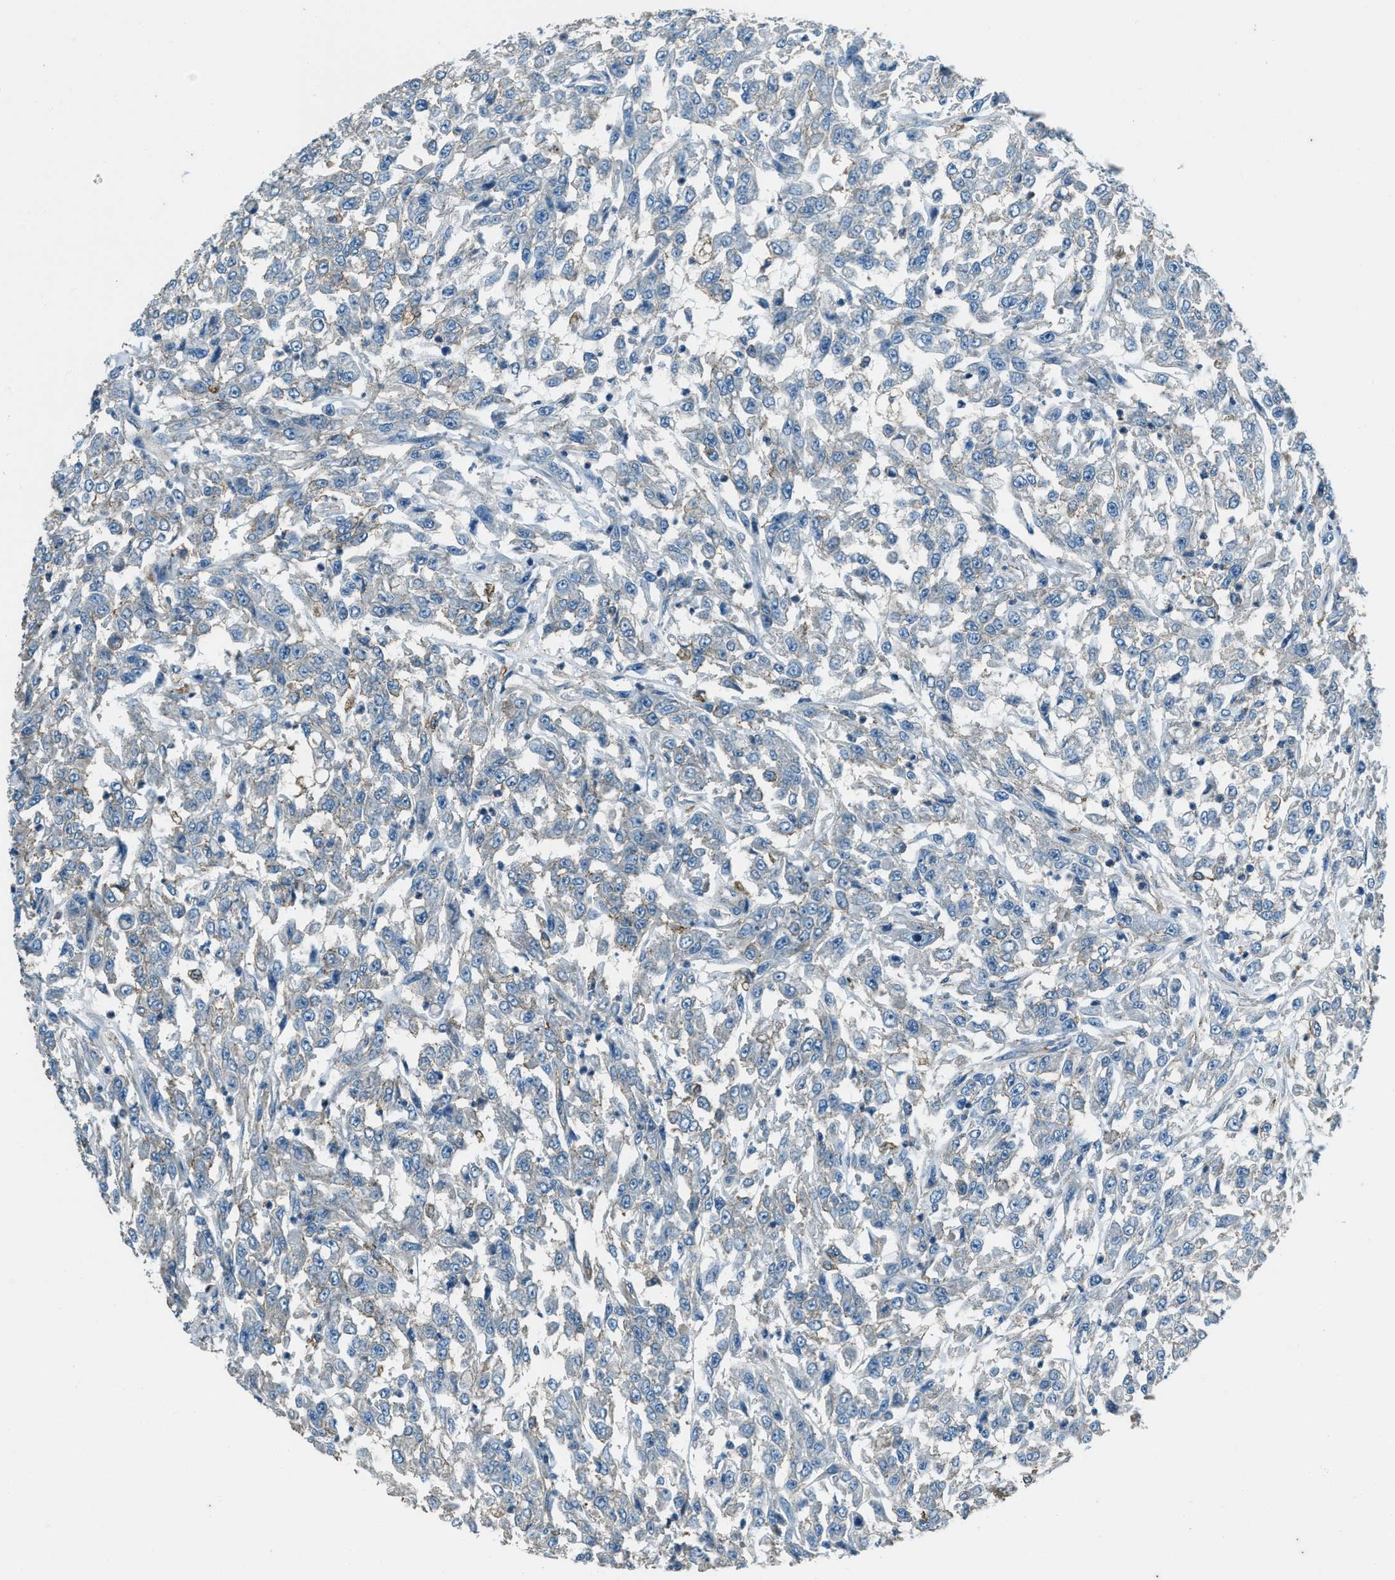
{"staining": {"intensity": "negative", "quantity": "none", "location": "none"}, "tissue": "urothelial cancer", "cell_type": "Tumor cells", "image_type": "cancer", "snomed": [{"axis": "morphology", "description": "Urothelial carcinoma, High grade"}, {"axis": "topography", "description": "Urinary bladder"}], "caption": "This is an IHC photomicrograph of urothelial cancer. There is no expression in tumor cells.", "gene": "SVIL", "patient": {"sex": "male", "age": 46}}